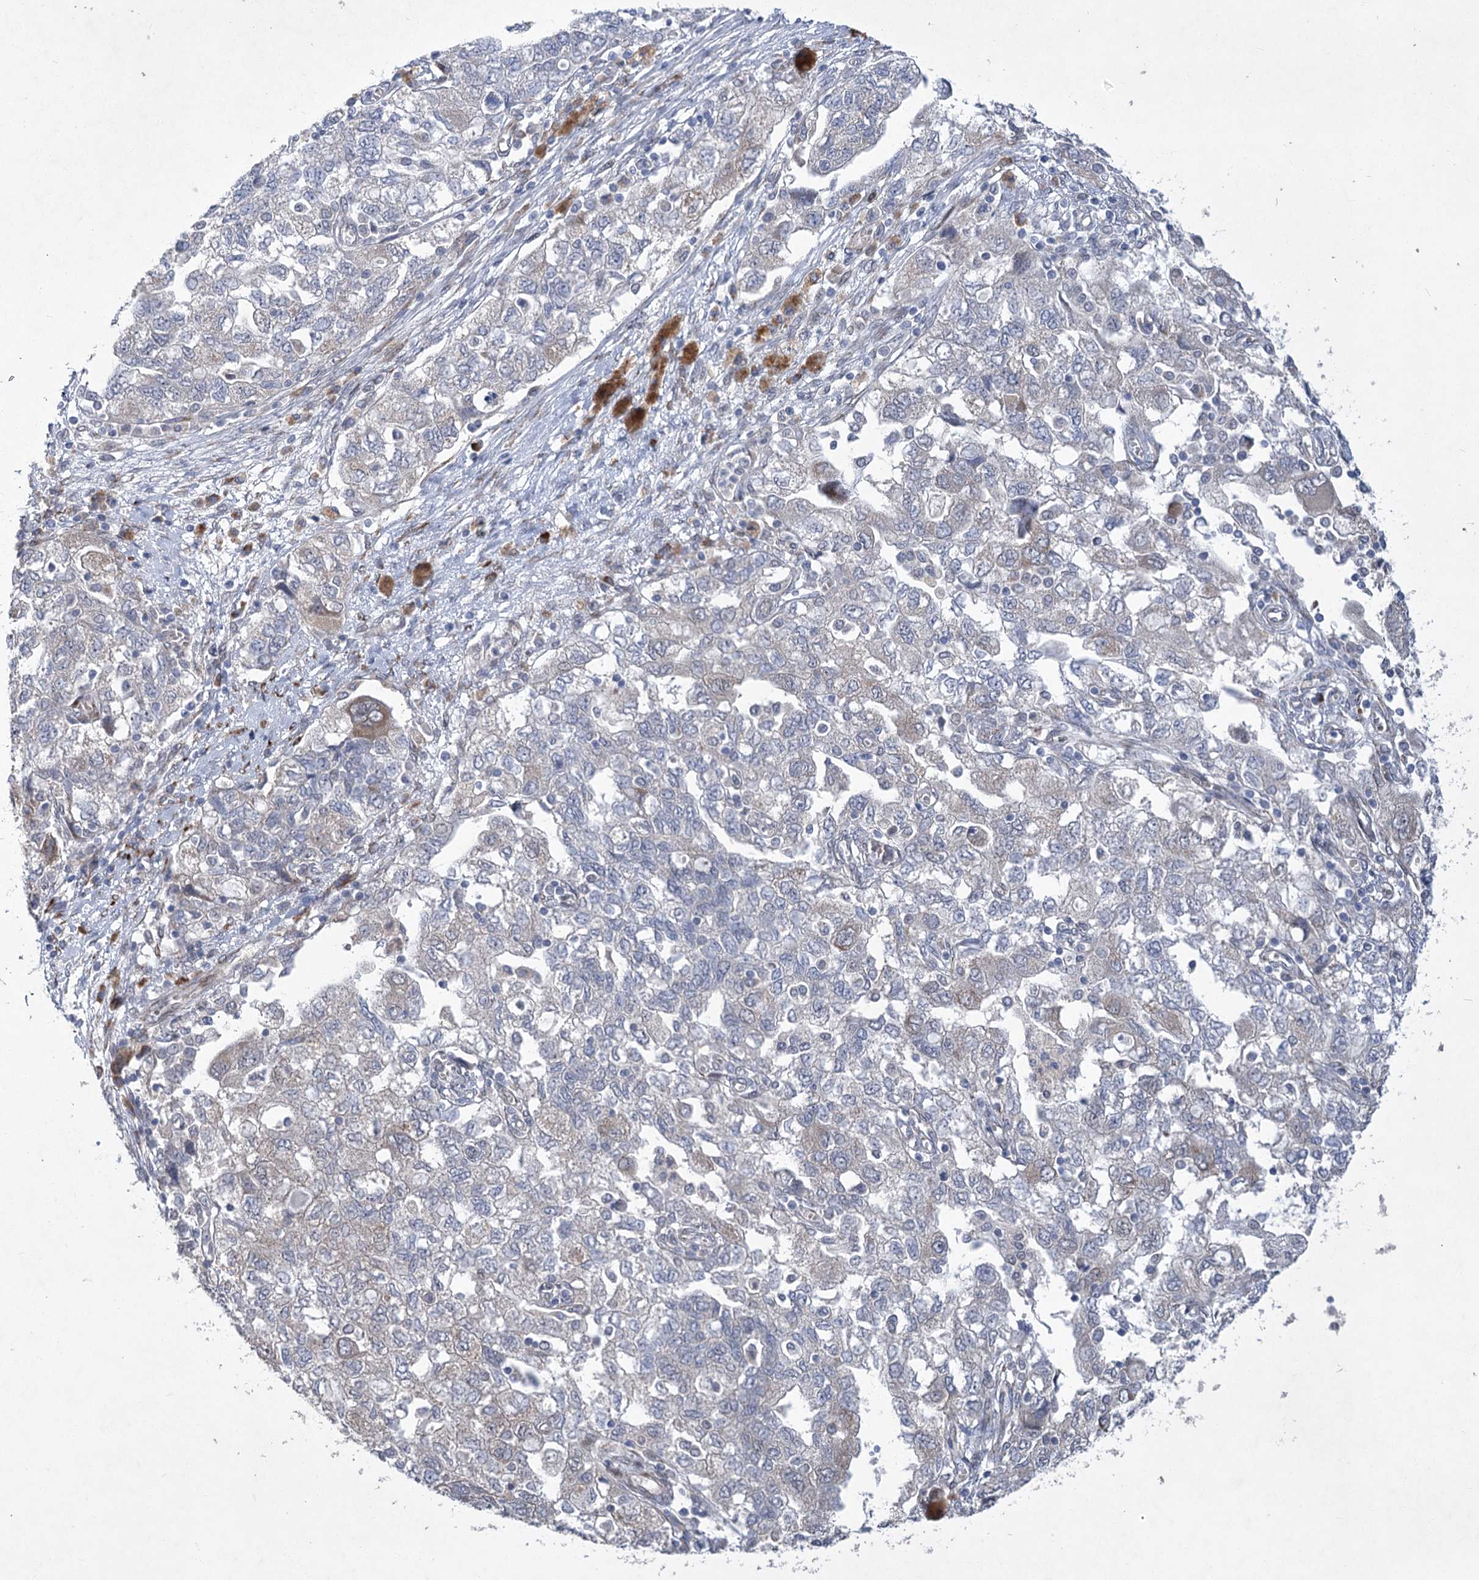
{"staining": {"intensity": "negative", "quantity": "none", "location": "none"}, "tissue": "ovarian cancer", "cell_type": "Tumor cells", "image_type": "cancer", "snomed": [{"axis": "morphology", "description": "Carcinoma, NOS"}, {"axis": "morphology", "description": "Cystadenocarcinoma, serous, NOS"}, {"axis": "topography", "description": "Ovary"}], "caption": "This is an immunohistochemistry (IHC) photomicrograph of serous cystadenocarcinoma (ovarian). There is no expression in tumor cells.", "gene": "GCNT4", "patient": {"sex": "female", "age": 69}}